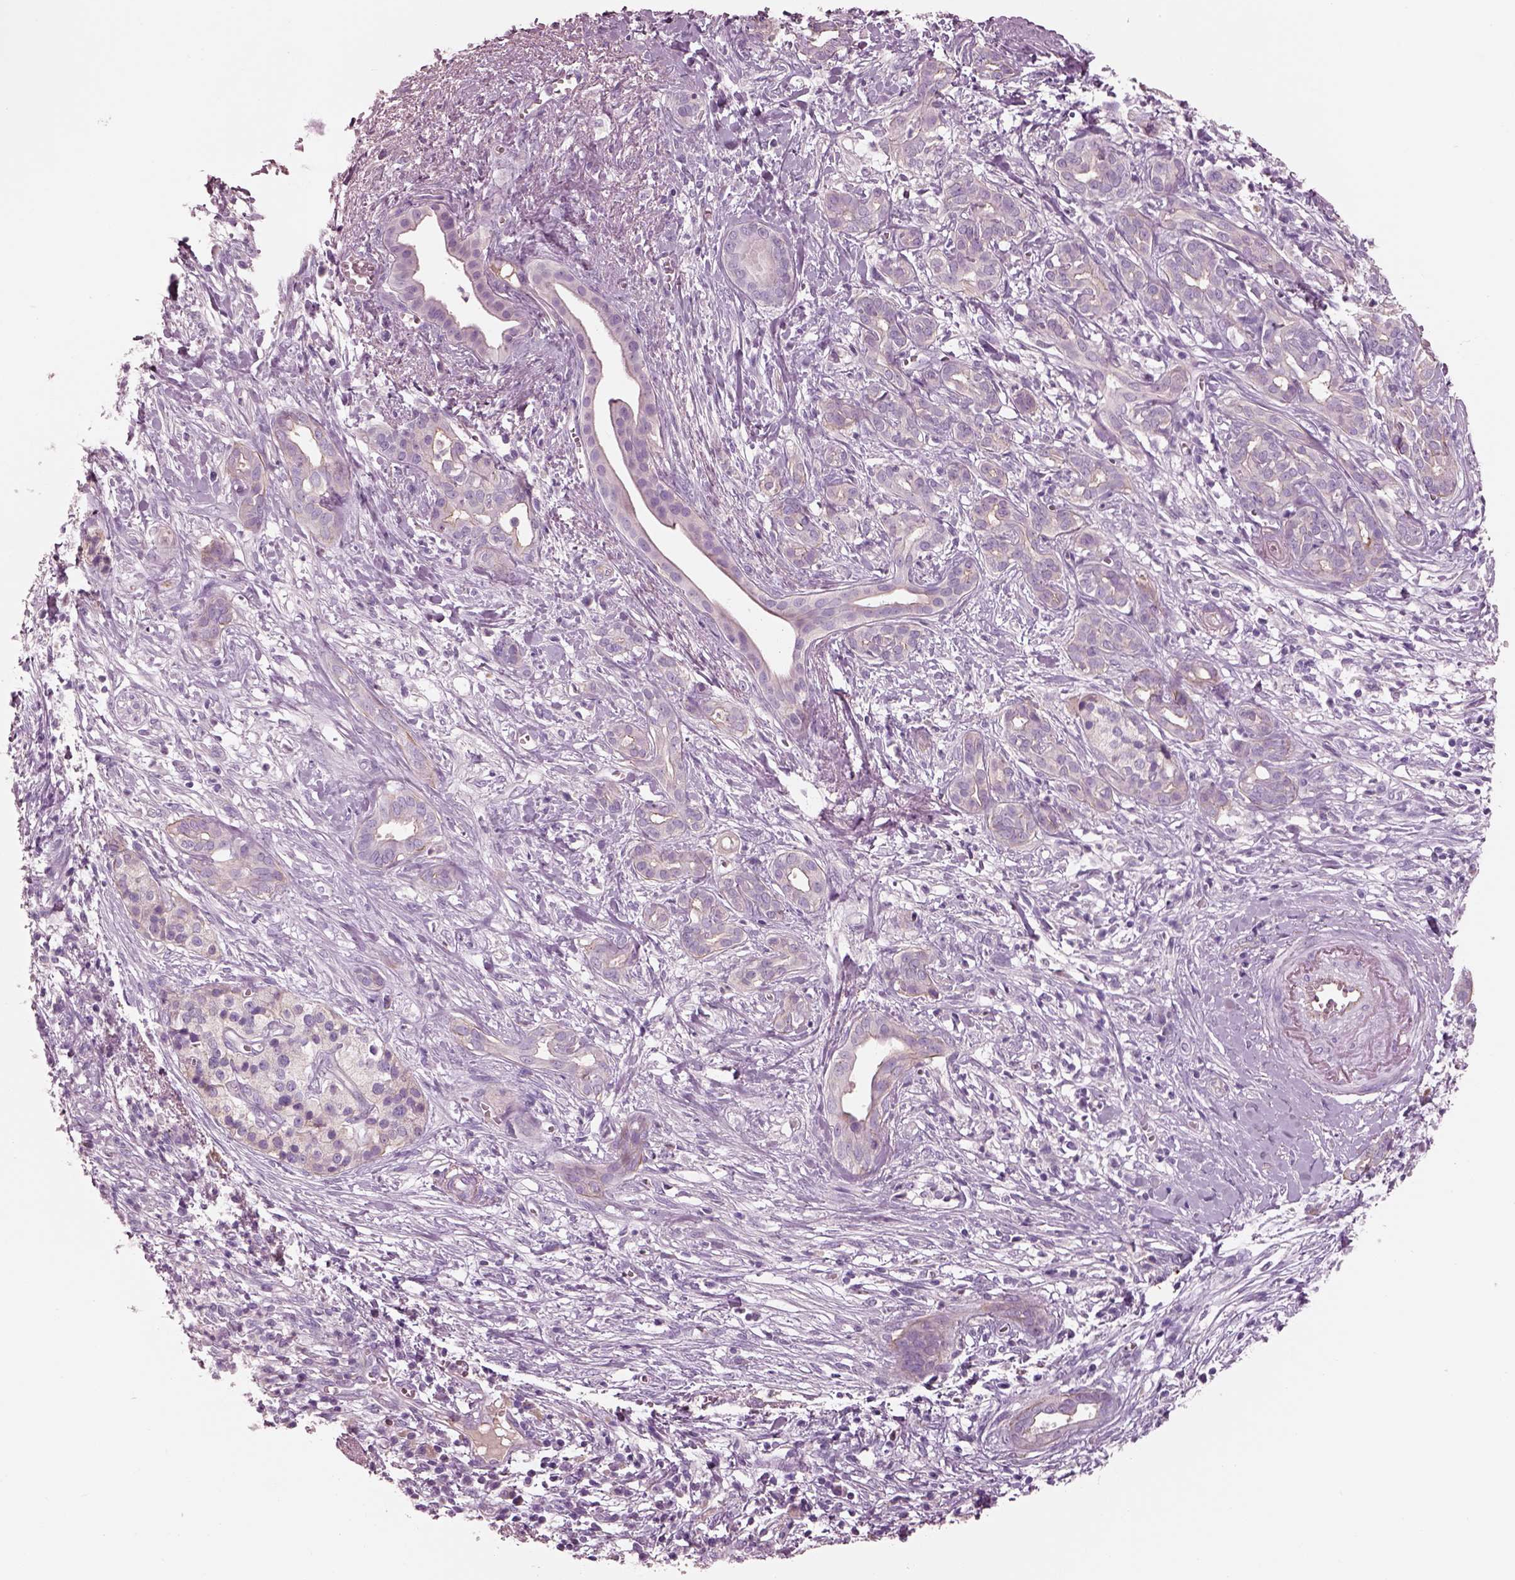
{"staining": {"intensity": "negative", "quantity": "none", "location": "none"}, "tissue": "pancreatic cancer", "cell_type": "Tumor cells", "image_type": "cancer", "snomed": [{"axis": "morphology", "description": "Adenocarcinoma, NOS"}, {"axis": "topography", "description": "Pancreas"}], "caption": "DAB immunohistochemical staining of human adenocarcinoma (pancreatic) demonstrates no significant positivity in tumor cells.", "gene": "IGLL1", "patient": {"sex": "male", "age": 61}}